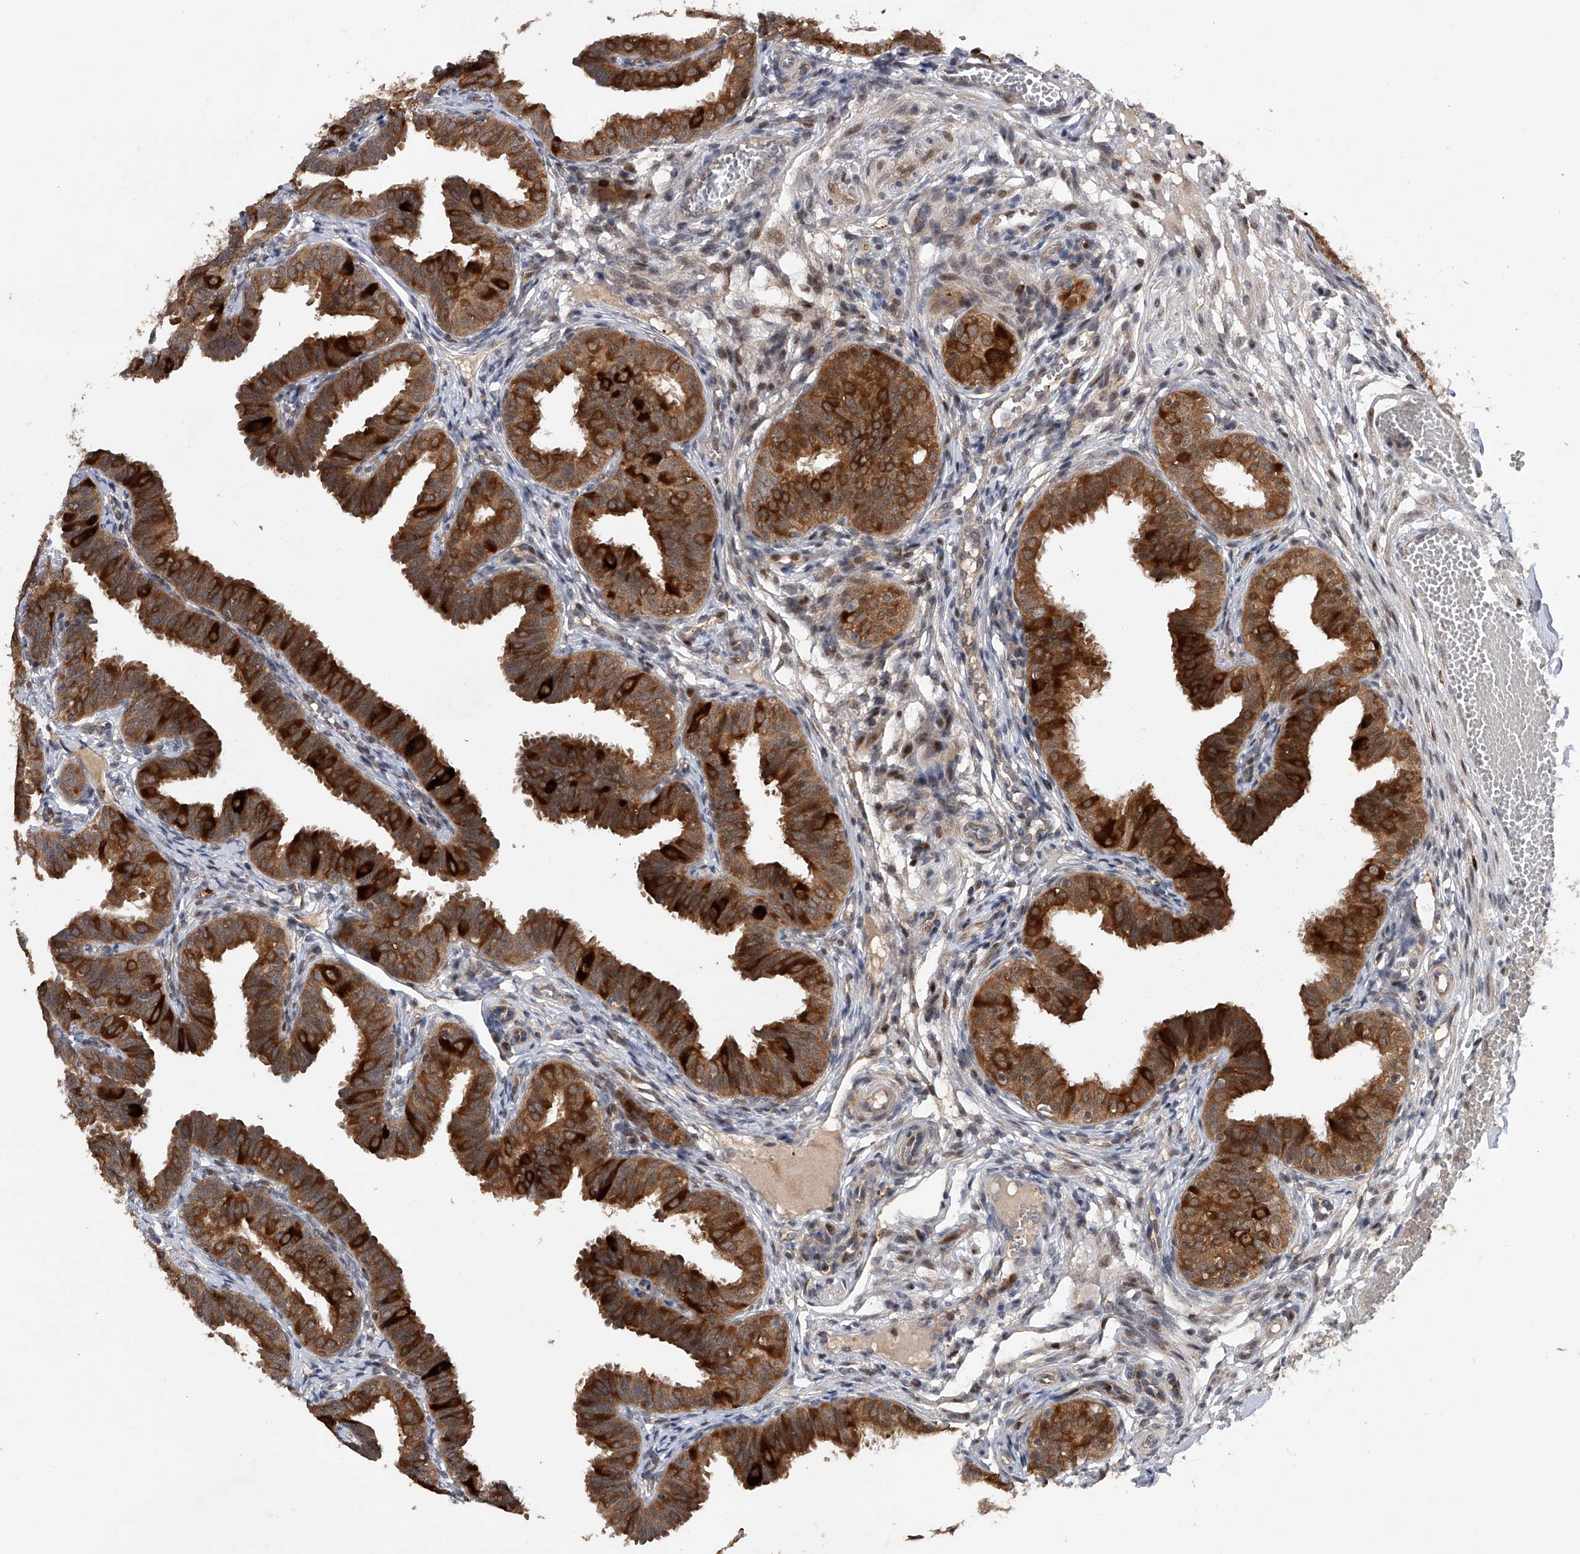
{"staining": {"intensity": "strong", "quantity": "25%-75%", "location": "cytoplasmic/membranous"}, "tissue": "fallopian tube", "cell_type": "Glandular cells", "image_type": "normal", "snomed": [{"axis": "morphology", "description": "Normal tissue, NOS"}, {"axis": "topography", "description": "Fallopian tube"}], "caption": "Unremarkable fallopian tube exhibits strong cytoplasmic/membranous expression in about 25%-75% of glandular cells, visualized by immunohistochemistry. The staining was performed using DAB to visualize the protein expression in brown, while the nuclei were stained in blue with hematoxylin (Magnification: 20x).", "gene": "RWDD2A", "patient": {"sex": "female", "age": 35}}